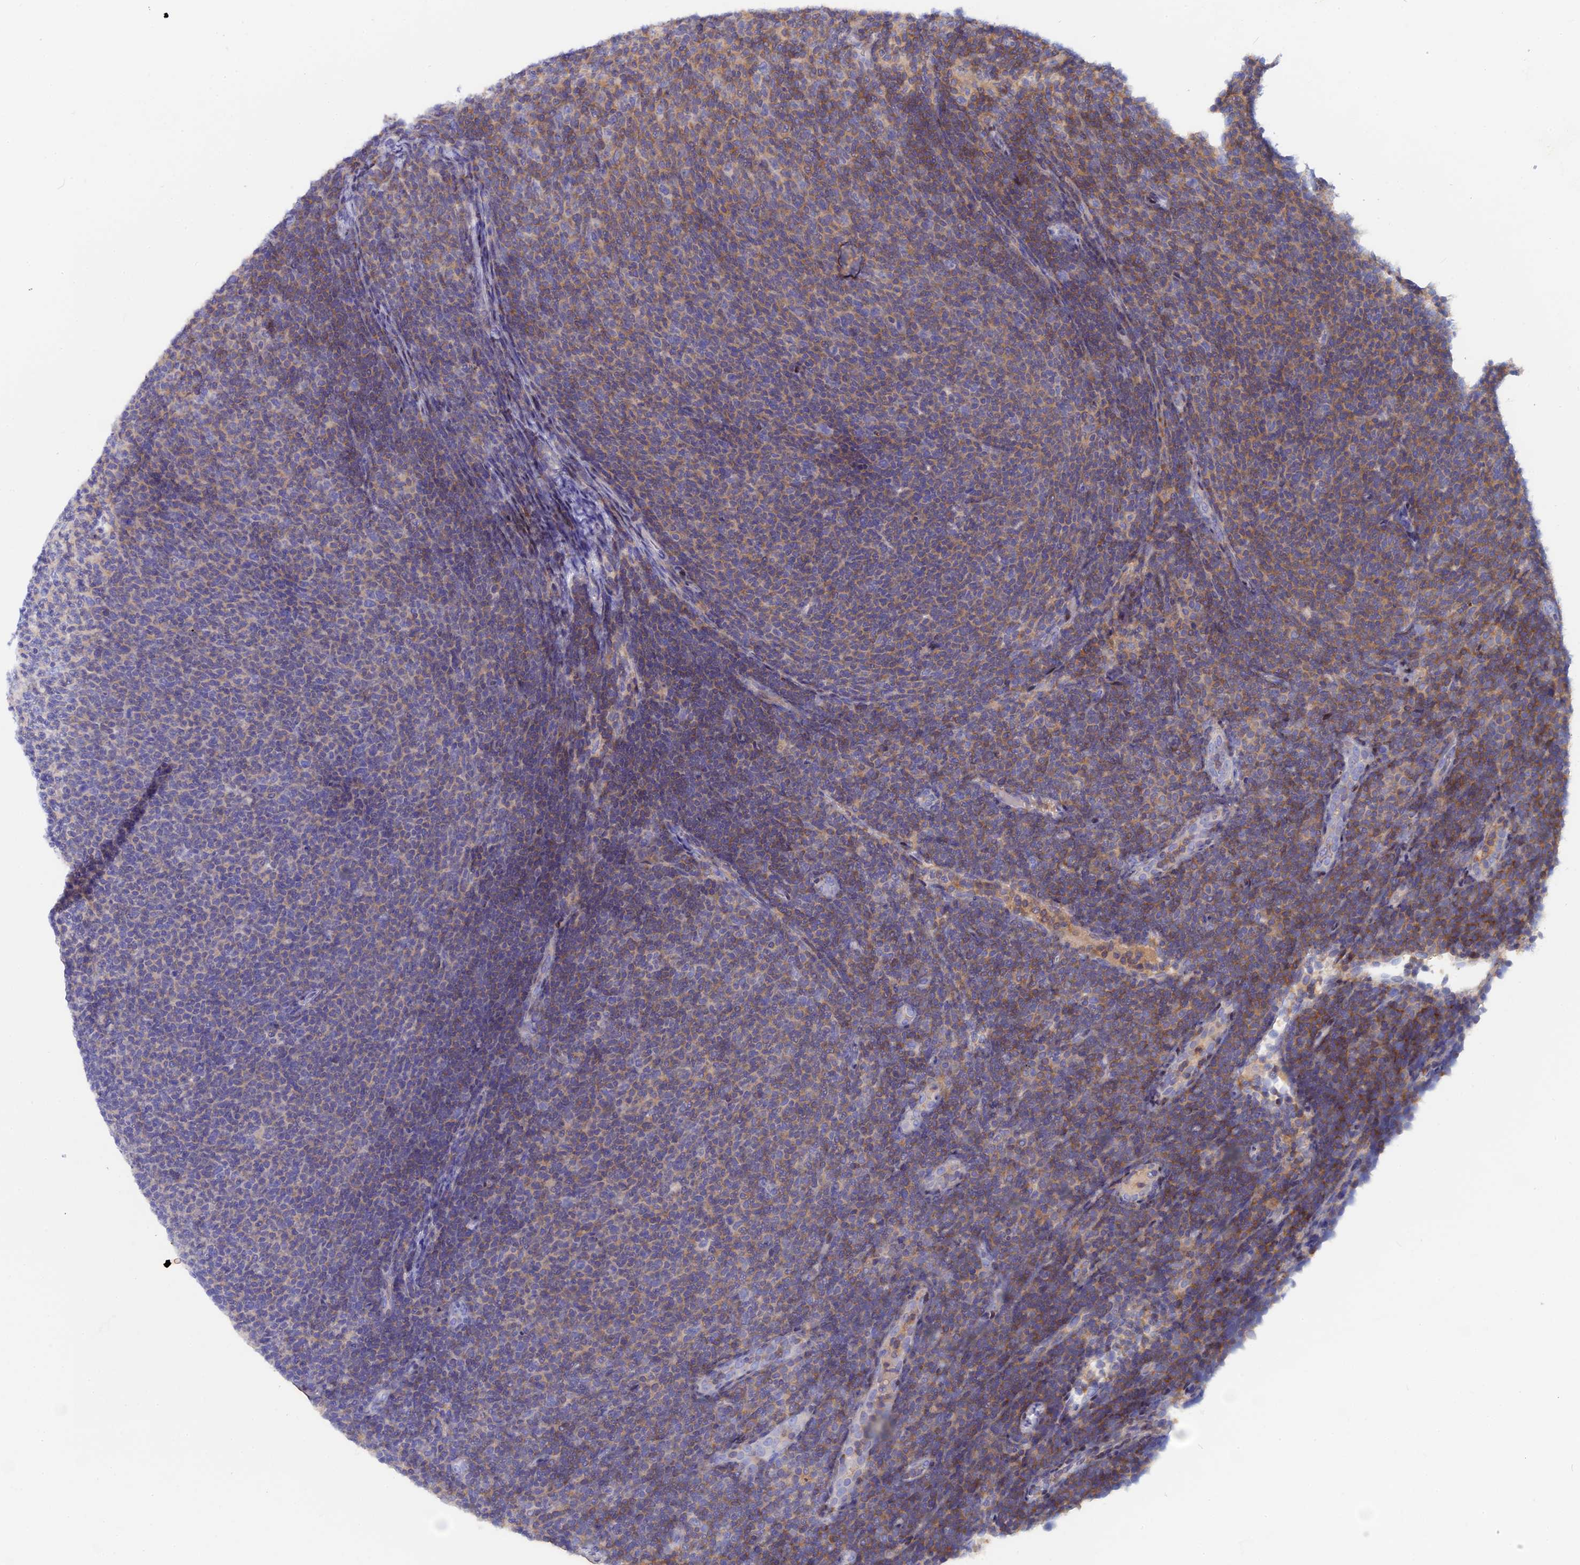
{"staining": {"intensity": "weak", "quantity": "25%-75%", "location": "cytoplasmic/membranous"}, "tissue": "lymphoma", "cell_type": "Tumor cells", "image_type": "cancer", "snomed": [{"axis": "morphology", "description": "Malignant lymphoma, non-Hodgkin's type, Low grade"}, {"axis": "topography", "description": "Lymph node"}], "caption": "Immunohistochemical staining of malignant lymphoma, non-Hodgkin's type (low-grade) reveals low levels of weak cytoplasmic/membranous protein positivity in approximately 25%-75% of tumor cells. (Brightfield microscopy of DAB IHC at high magnification).", "gene": "ACP7", "patient": {"sex": "male", "age": 66}}